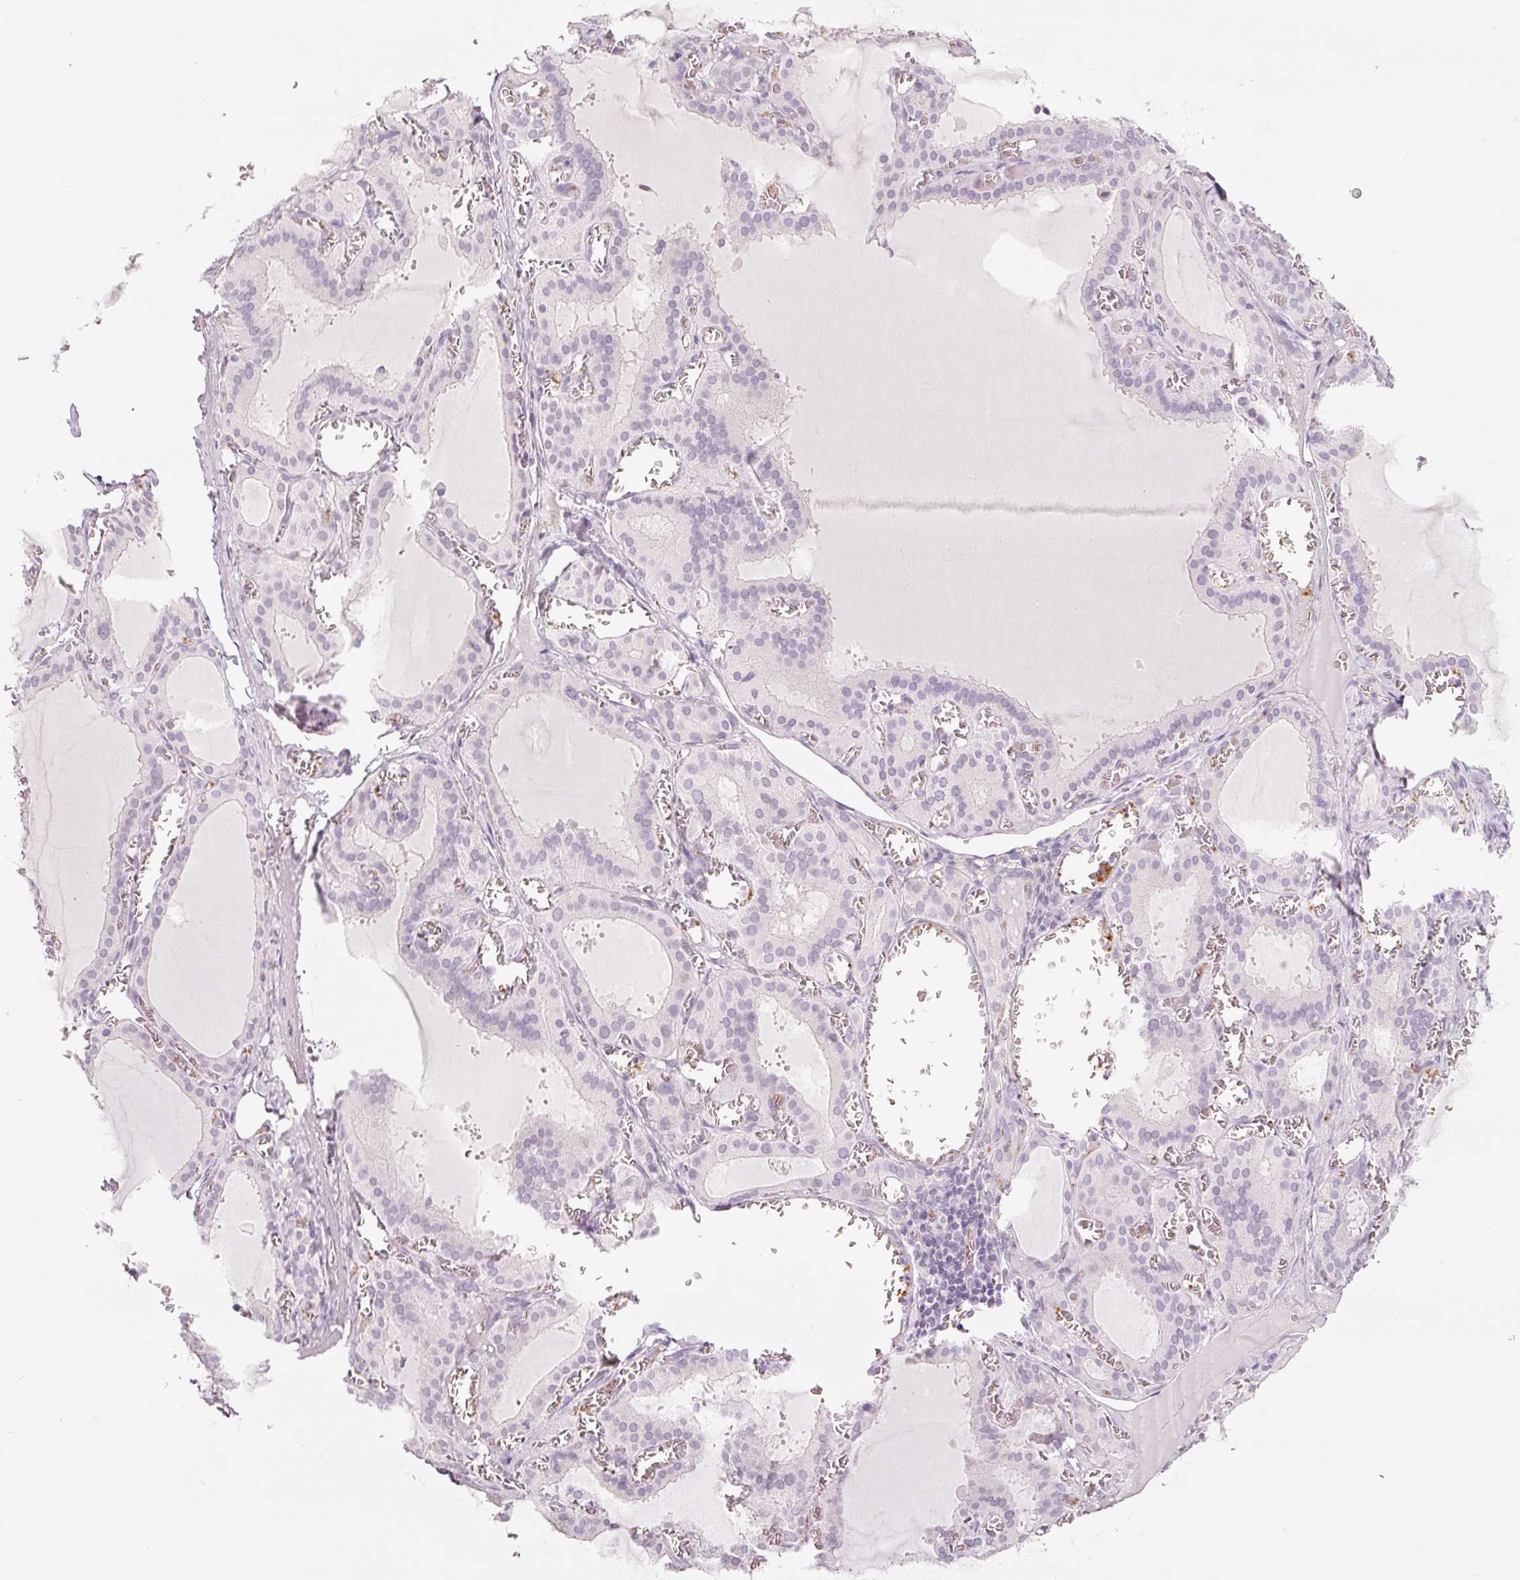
{"staining": {"intensity": "negative", "quantity": "none", "location": "none"}, "tissue": "thyroid gland", "cell_type": "Glandular cells", "image_type": "normal", "snomed": [{"axis": "morphology", "description": "Normal tissue, NOS"}, {"axis": "topography", "description": "Thyroid gland"}], "caption": "Immunohistochemical staining of unremarkable human thyroid gland displays no significant expression in glandular cells. (DAB (3,3'-diaminobenzidine) immunohistochemistry (IHC), high magnification).", "gene": "LECT2", "patient": {"sex": "female", "age": 30}}